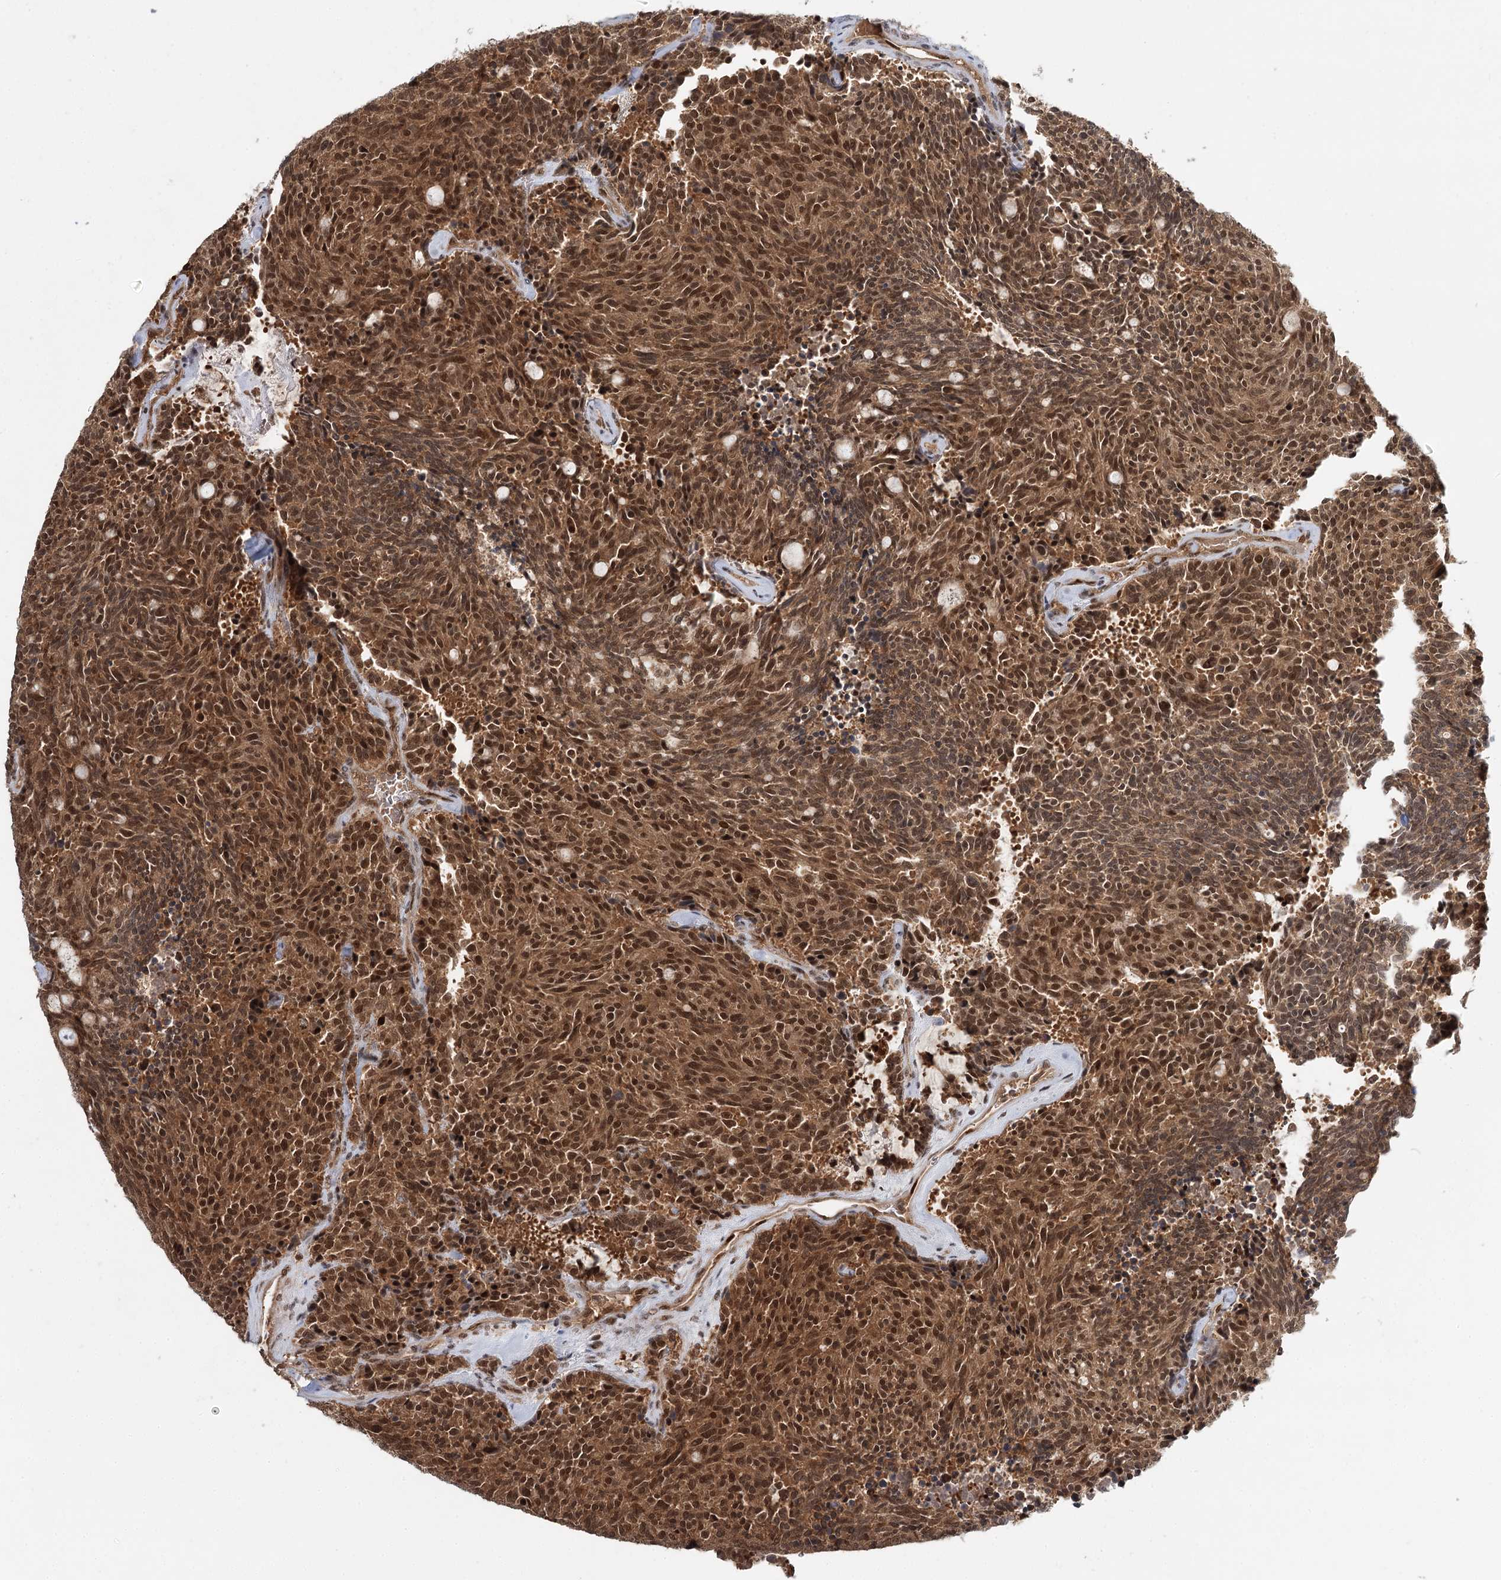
{"staining": {"intensity": "strong", "quantity": ">75%", "location": "cytoplasmic/membranous,nuclear"}, "tissue": "carcinoid", "cell_type": "Tumor cells", "image_type": "cancer", "snomed": [{"axis": "morphology", "description": "Carcinoid, malignant, NOS"}, {"axis": "topography", "description": "Pancreas"}], "caption": "Protein expression analysis of malignant carcinoid exhibits strong cytoplasmic/membranous and nuclear staining in approximately >75% of tumor cells. The staining is performed using DAB (3,3'-diaminobenzidine) brown chromogen to label protein expression. The nuclei are counter-stained blue using hematoxylin.", "gene": "N6AMT1", "patient": {"sex": "female", "age": 54}}